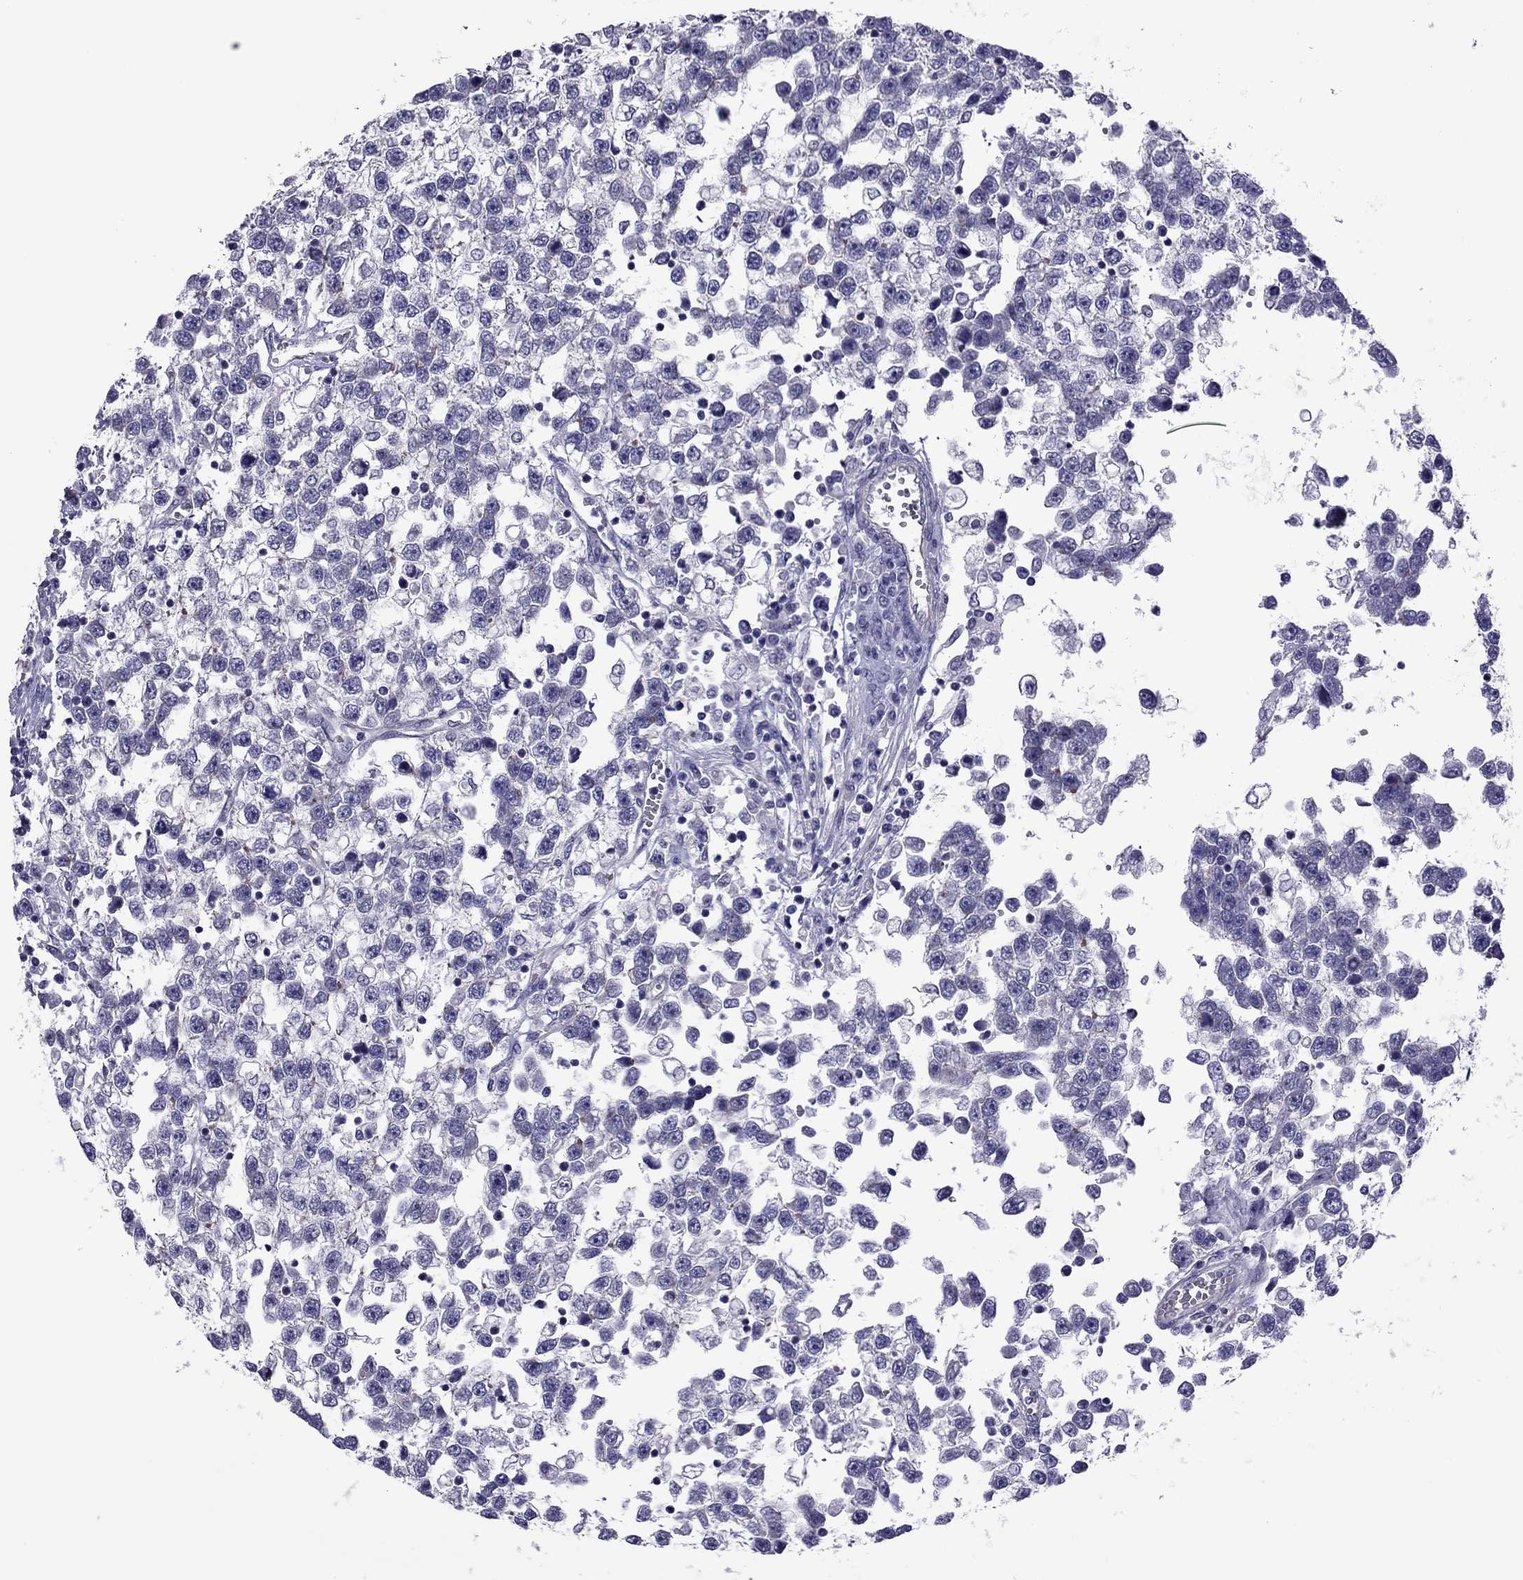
{"staining": {"intensity": "negative", "quantity": "none", "location": "none"}, "tissue": "testis cancer", "cell_type": "Tumor cells", "image_type": "cancer", "snomed": [{"axis": "morphology", "description": "Seminoma, NOS"}, {"axis": "topography", "description": "Testis"}], "caption": "High magnification brightfield microscopy of testis cancer stained with DAB (brown) and counterstained with hematoxylin (blue): tumor cells show no significant positivity.", "gene": "SLC16A8", "patient": {"sex": "male", "age": 34}}